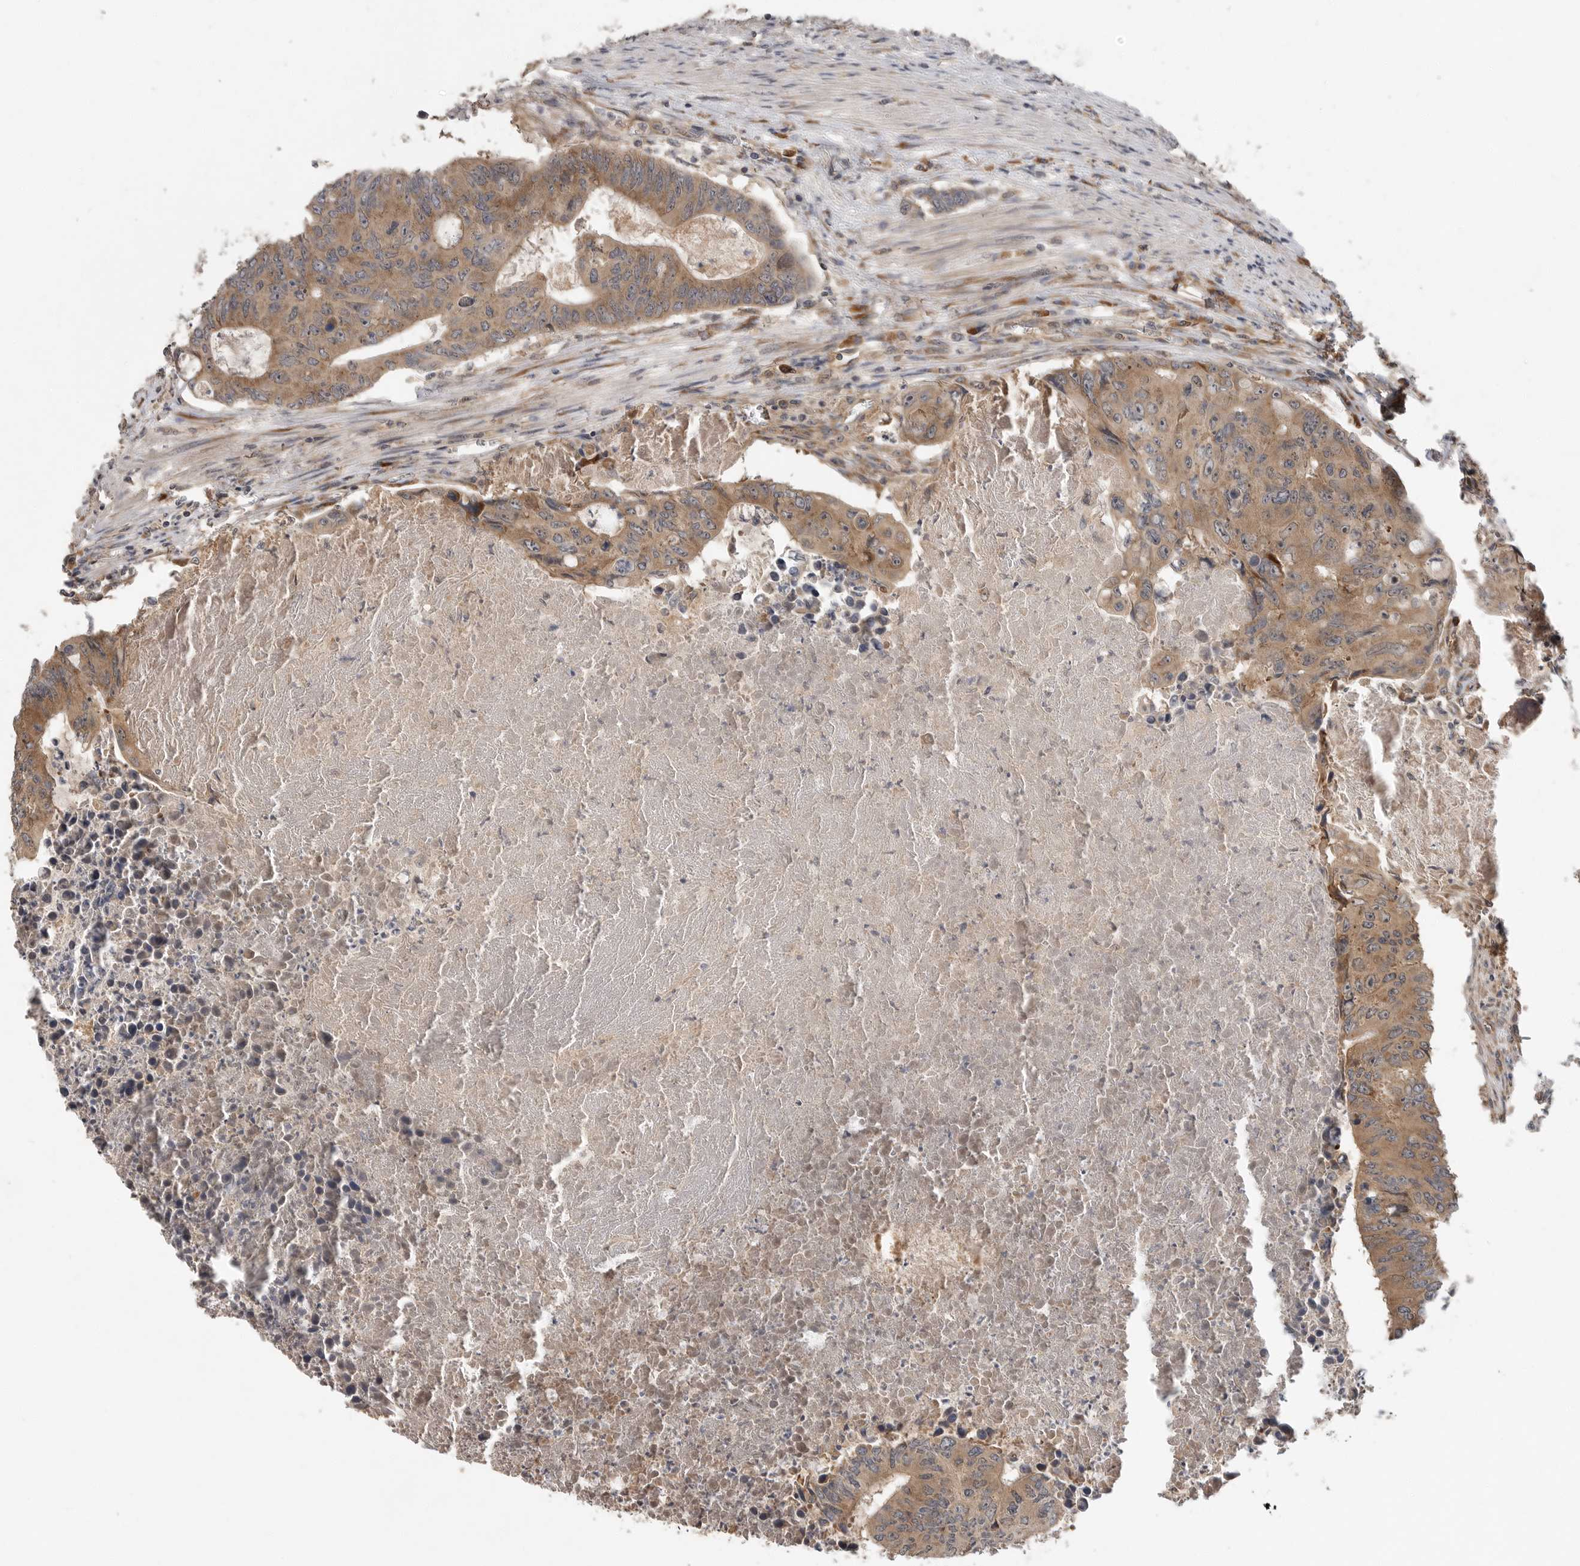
{"staining": {"intensity": "moderate", "quantity": ">75%", "location": "cytoplasmic/membranous"}, "tissue": "colorectal cancer", "cell_type": "Tumor cells", "image_type": "cancer", "snomed": [{"axis": "morphology", "description": "Adenocarcinoma, NOS"}, {"axis": "topography", "description": "Colon"}], "caption": "Adenocarcinoma (colorectal) tissue exhibits moderate cytoplasmic/membranous staining in approximately >75% of tumor cells, visualized by immunohistochemistry.", "gene": "OSBPL9", "patient": {"sex": "male", "age": 87}}